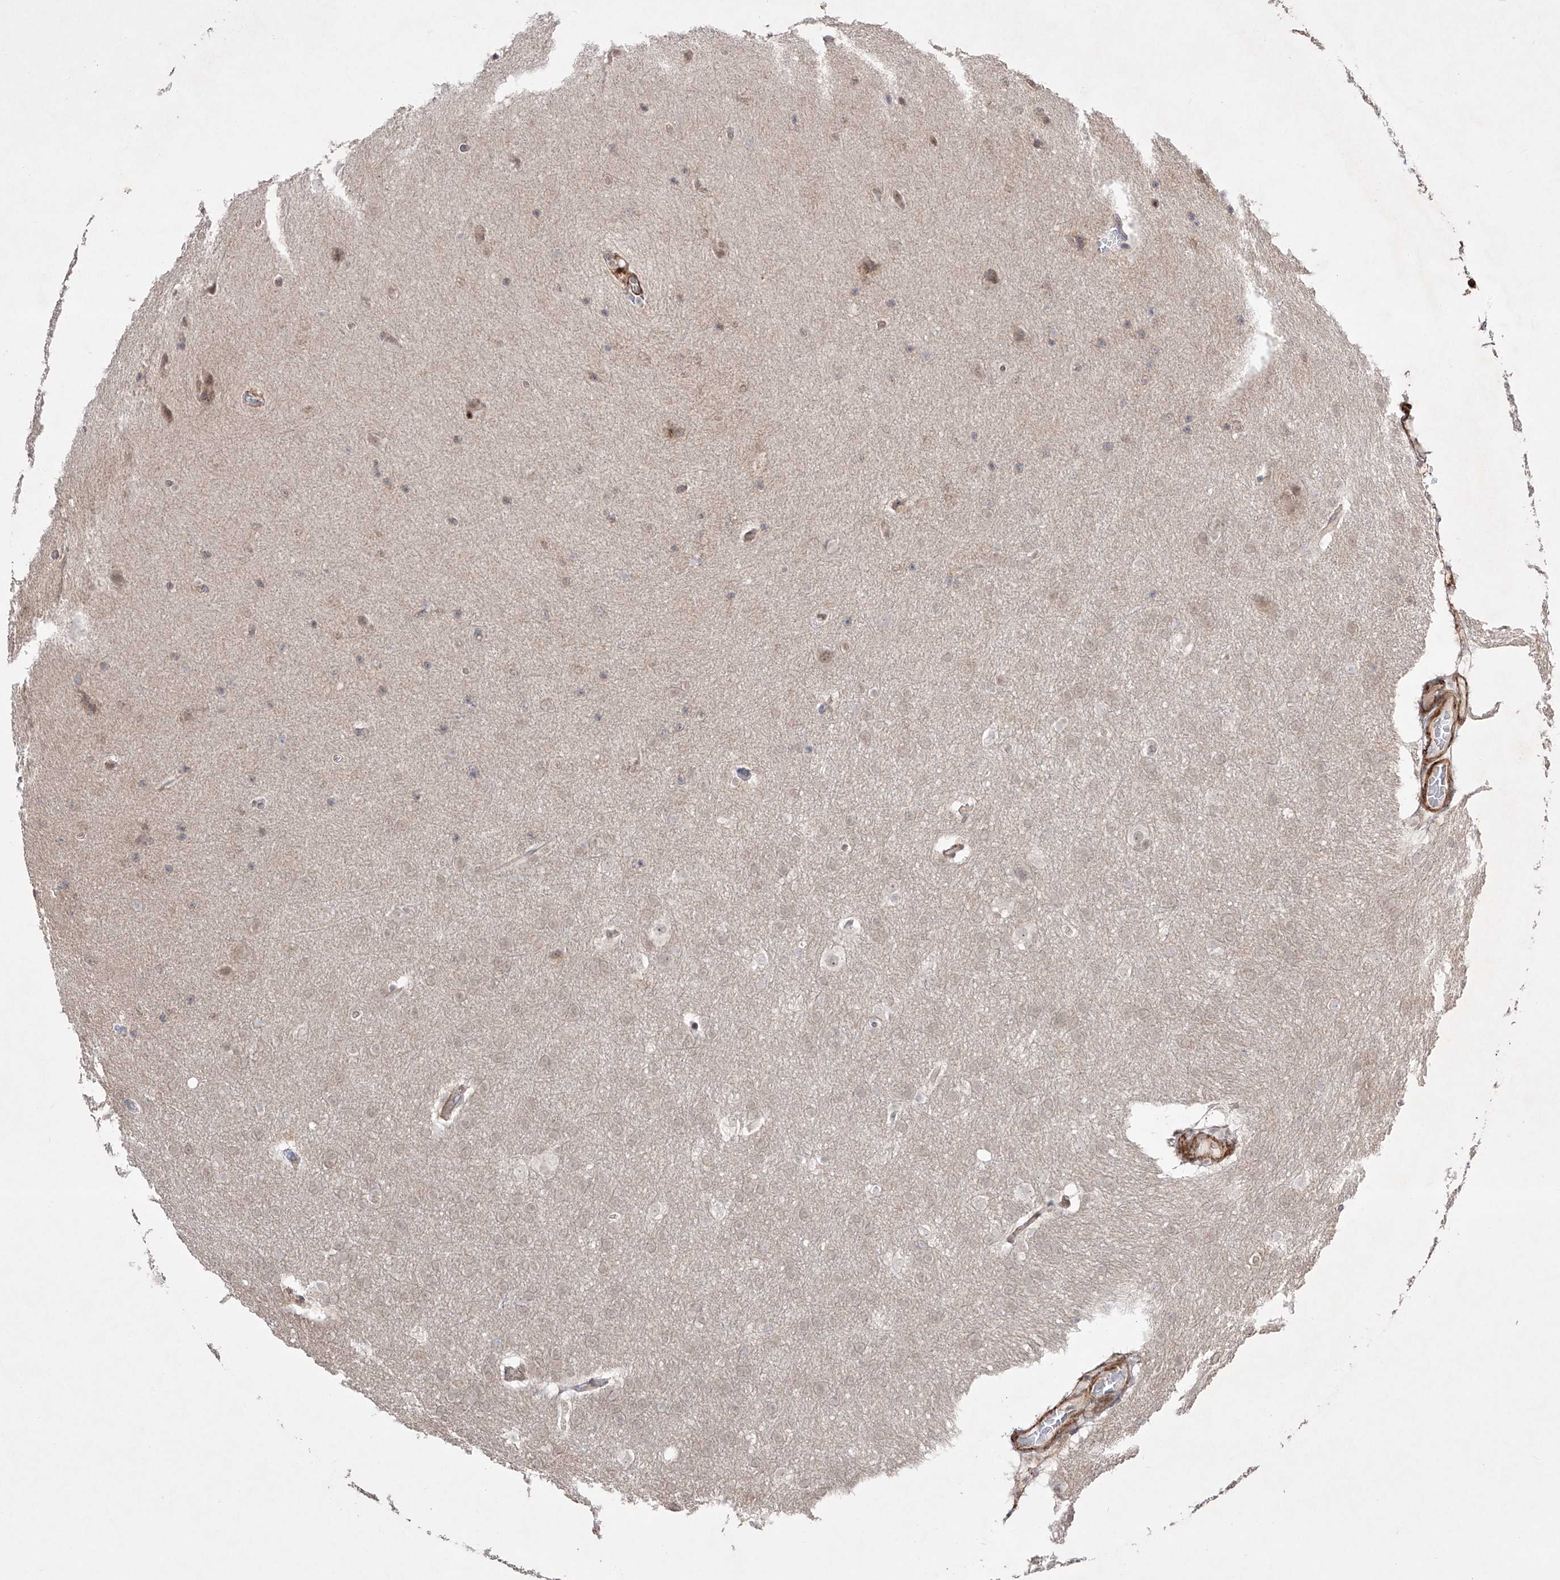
{"staining": {"intensity": "negative", "quantity": "none", "location": "none"}, "tissue": "glioma", "cell_type": "Tumor cells", "image_type": "cancer", "snomed": [{"axis": "morphology", "description": "Glioma, malignant, Low grade"}, {"axis": "topography", "description": "Brain"}], "caption": "DAB immunohistochemical staining of human glioma demonstrates no significant positivity in tumor cells.", "gene": "KDM1B", "patient": {"sex": "female", "age": 37}}